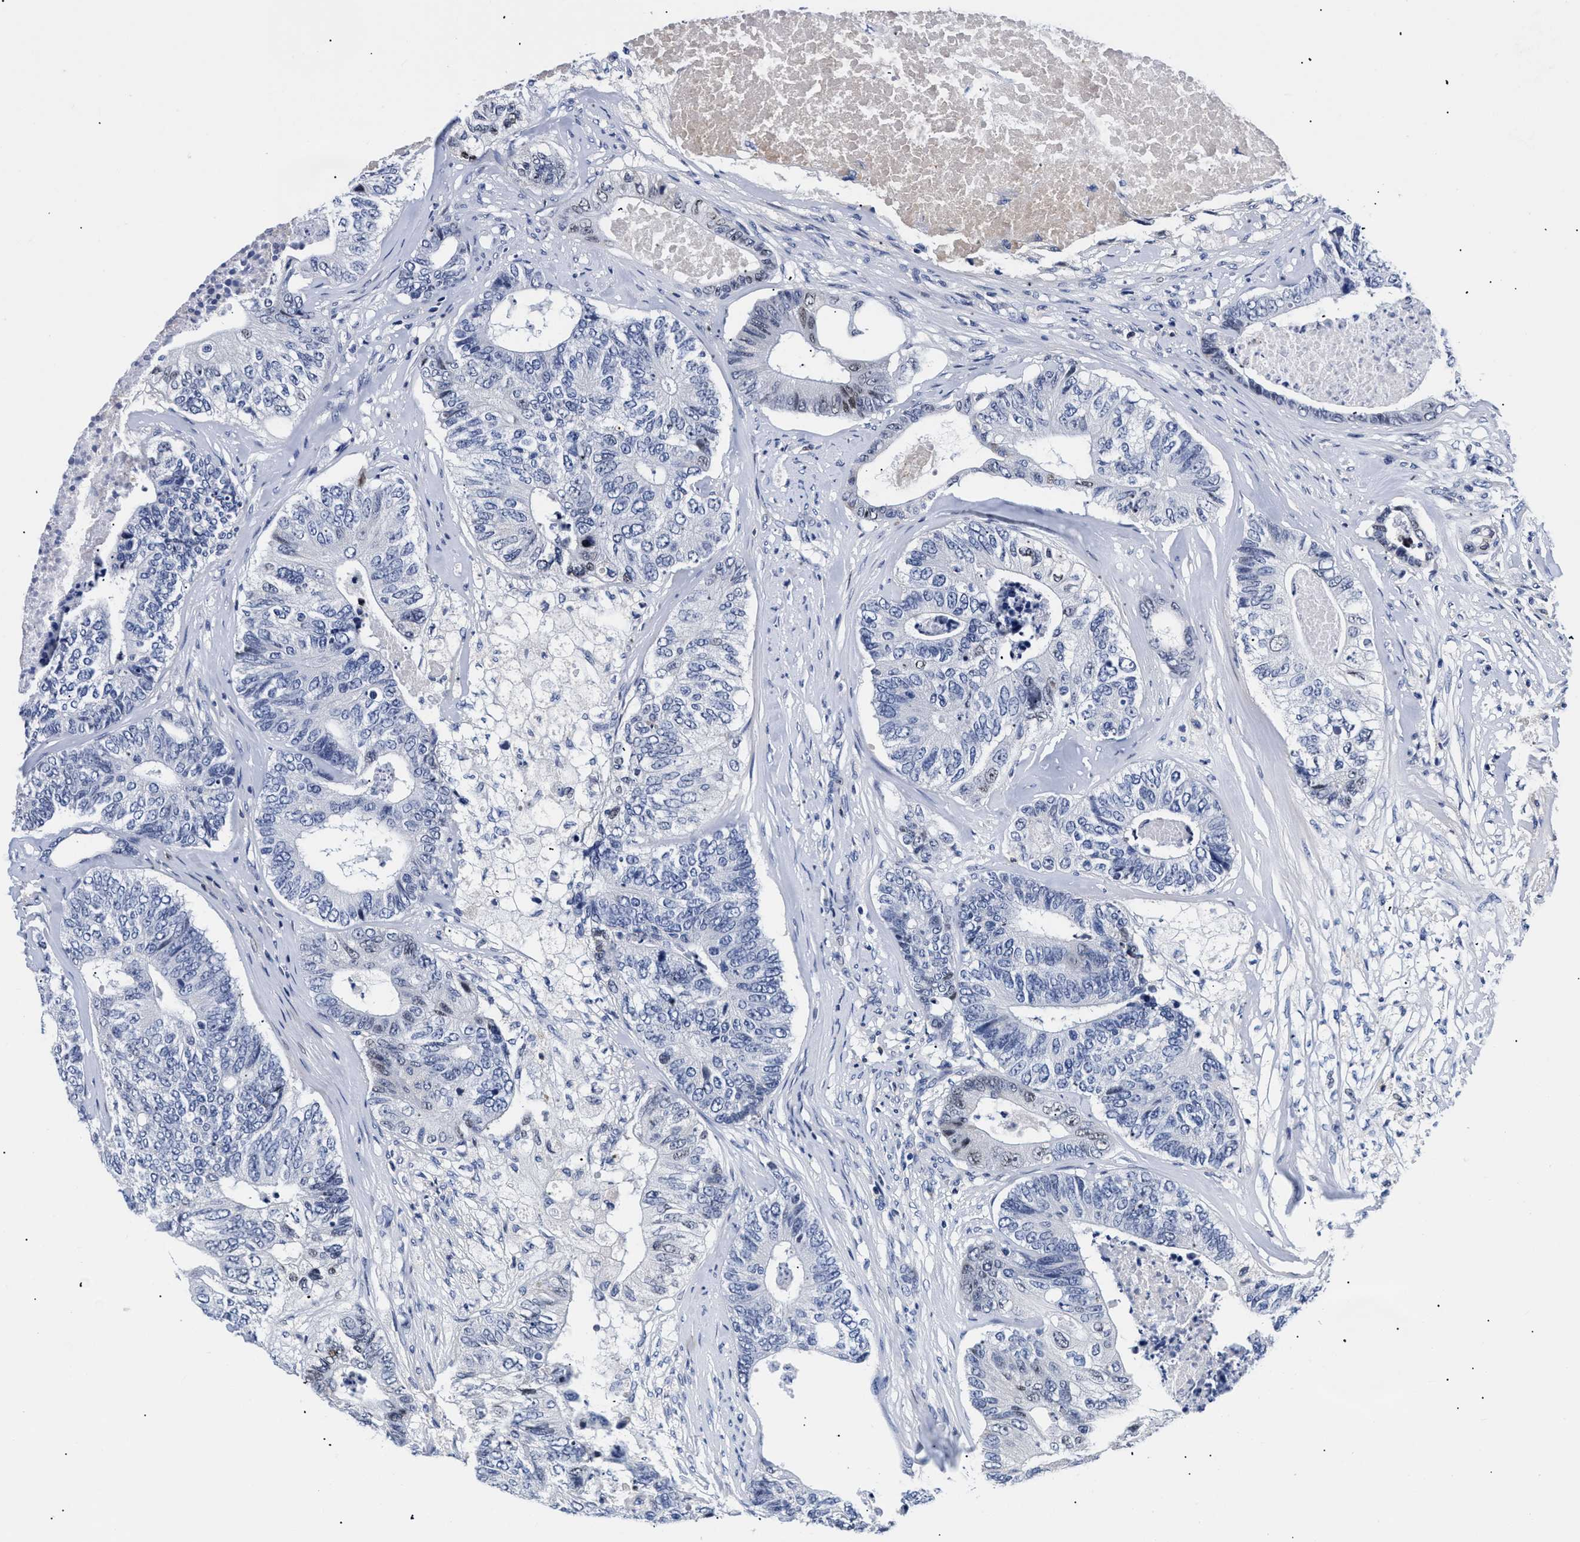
{"staining": {"intensity": "weak", "quantity": "<25%", "location": "nuclear"}, "tissue": "colorectal cancer", "cell_type": "Tumor cells", "image_type": "cancer", "snomed": [{"axis": "morphology", "description": "Adenocarcinoma, NOS"}, {"axis": "topography", "description": "Colon"}], "caption": "High power microscopy photomicrograph of an immunohistochemistry photomicrograph of colorectal adenocarcinoma, revealing no significant positivity in tumor cells.", "gene": "SHD", "patient": {"sex": "female", "age": 67}}